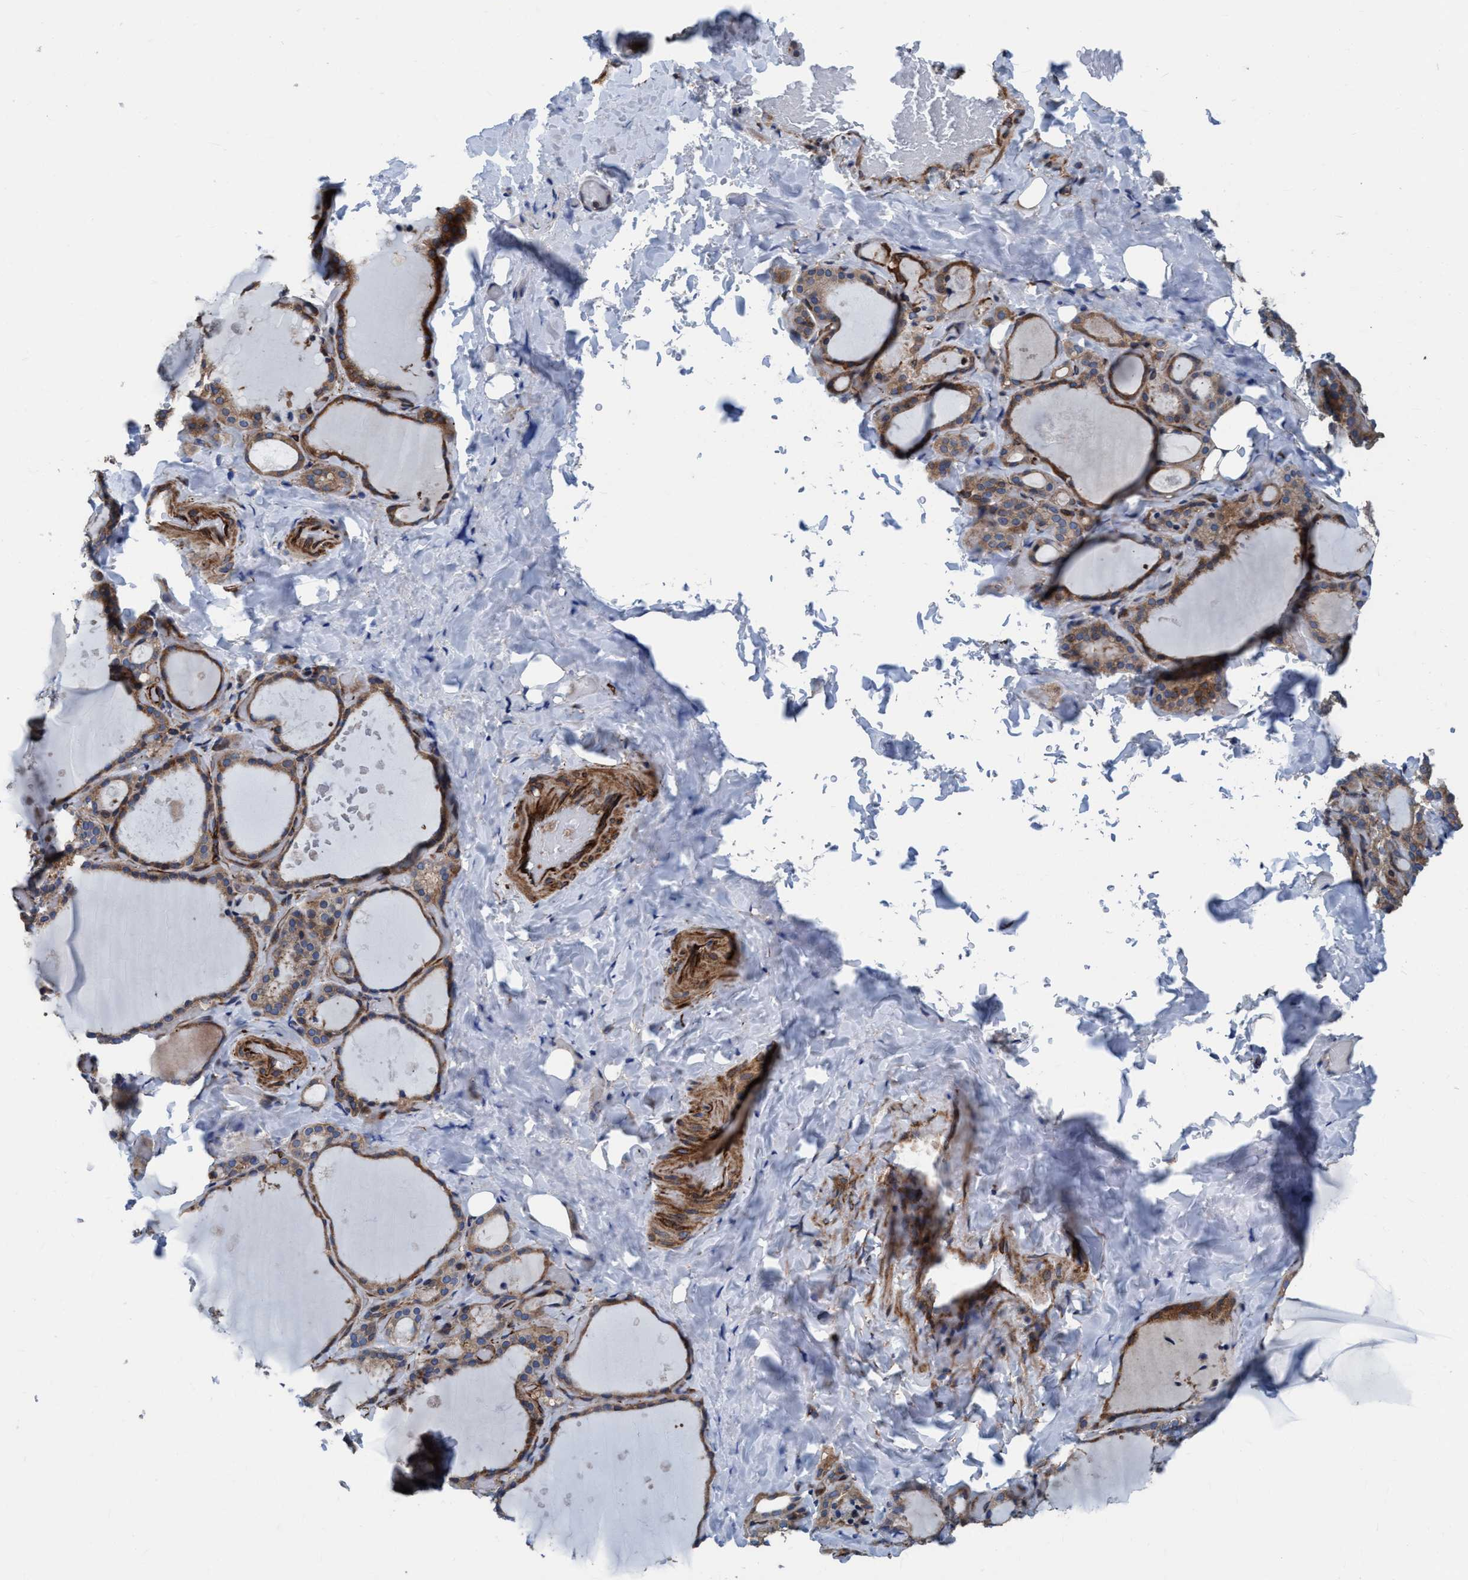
{"staining": {"intensity": "moderate", "quantity": ">75%", "location": "cytoplasmic/membranous"}, "tissue": "thyroid gland", "cell_type": "Glandular cells", "image_type": "normal", "snomed": [{"axis": "morphology", "description": "Normal tissue, NOS"}, {"axis": "topography", "description": "Thyroid gland"}], "caption": "IHC (DAB) staining of normal human thyroid gland displays moderate cytoplasmic/membranous protein positivity in approximately >75% of glandular cells.", "gene": "NMT1", "patient": {"sex": "female", "age": 44}}